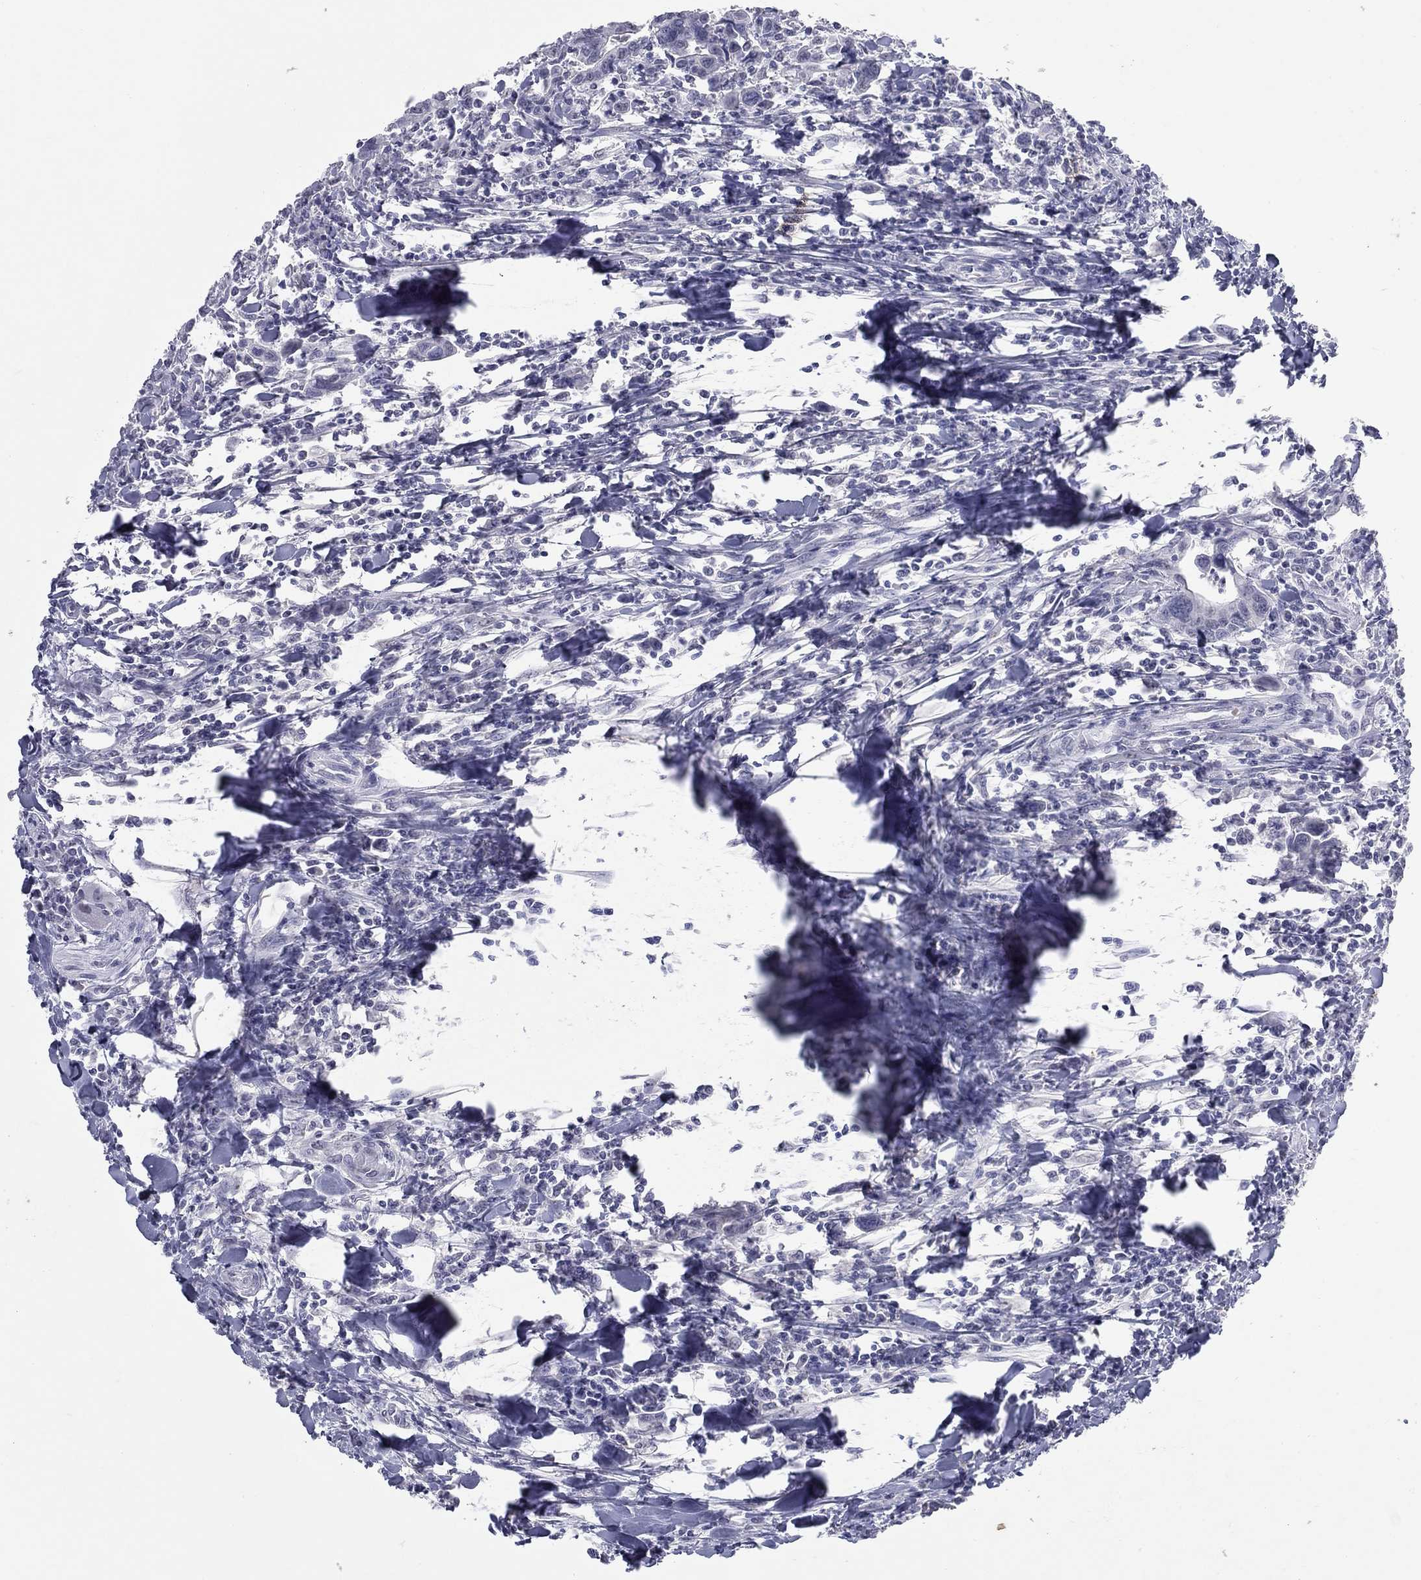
{"staining": {"intensity": "negative", "quantity": "none", "location": "none"}, "tissue": "colorectal cancer", "cell_type": "Tumor cells", "image_type": "cancer", "snomed": [{"axis": "morphology", "description": "Adenocarcinoma, NOS"}, {"axis": "topography", "description": "Rectum"}], "caption": "High power microscopy histopathology image of an immunohistochemistry photomicrograph of colorectal cancer (adenocarcinoma), revealing no significant staining in tumor cells. The staining was performed using DAB (3,3'-diaminobenzidine) to visualize the protein expression in brown, while the nuclei were stained in blue with hematoxylin (Magnification: 20x).", "gene": "KRT75", "patient": {"sex": "male", "age": 67}}